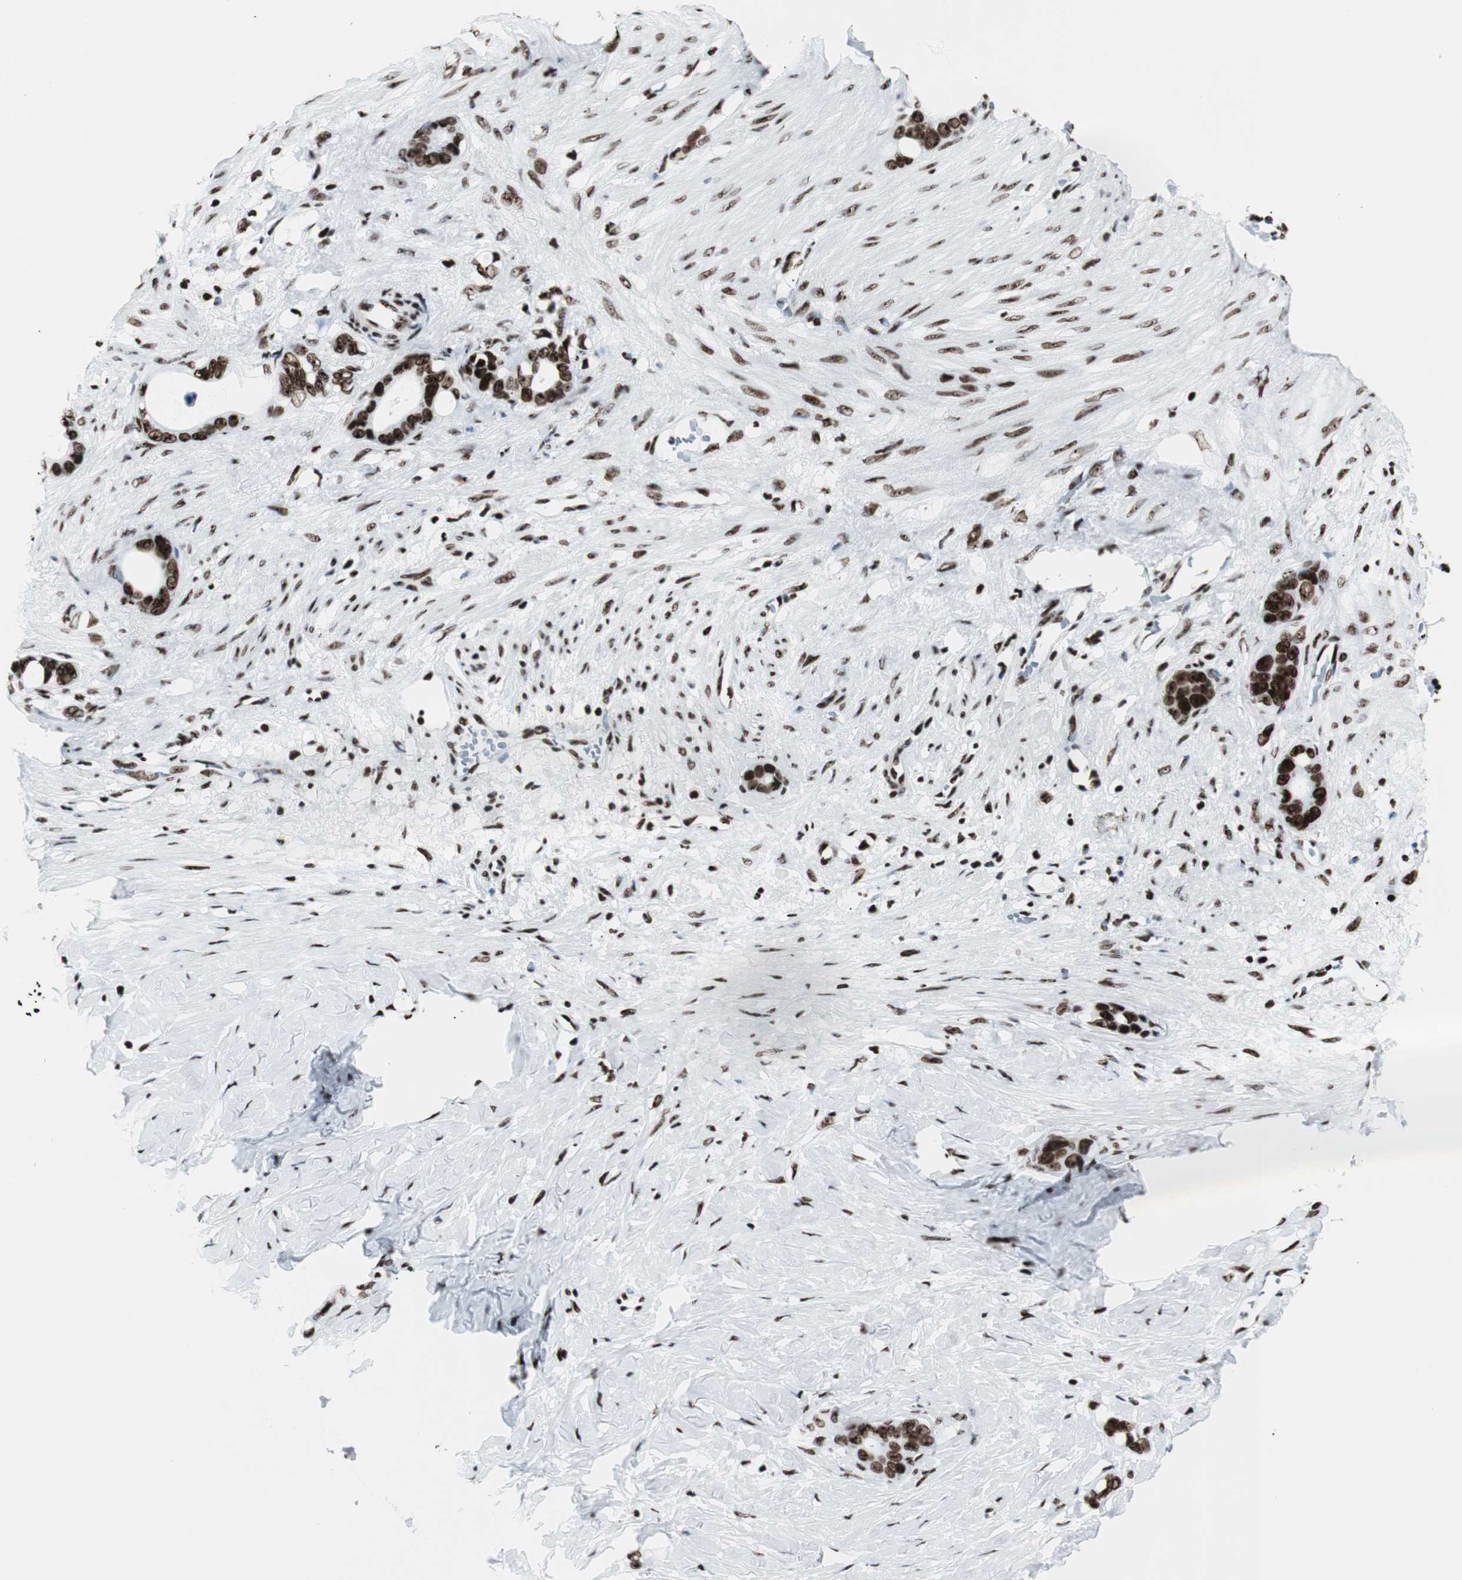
{"staining": {"intensity": "strong", "quantity": ">75%", "location": "nuclear"}, "tissue": "stomach cancer", "cell_type": "Tumor cells", "image_type": "cancer", "snomed": [{"axis": "morphology", "description": "Adenocarcinoma, NOS"}, {"axis": "topography", "description": "Stomach"}], "caption": "Tumor cells display high levels of strong nuclear expression in approximately >75% of cells in human stomach adenocarcinoma.", "gene": "NCL", "patient": {"sex": "female", "age": 75}}